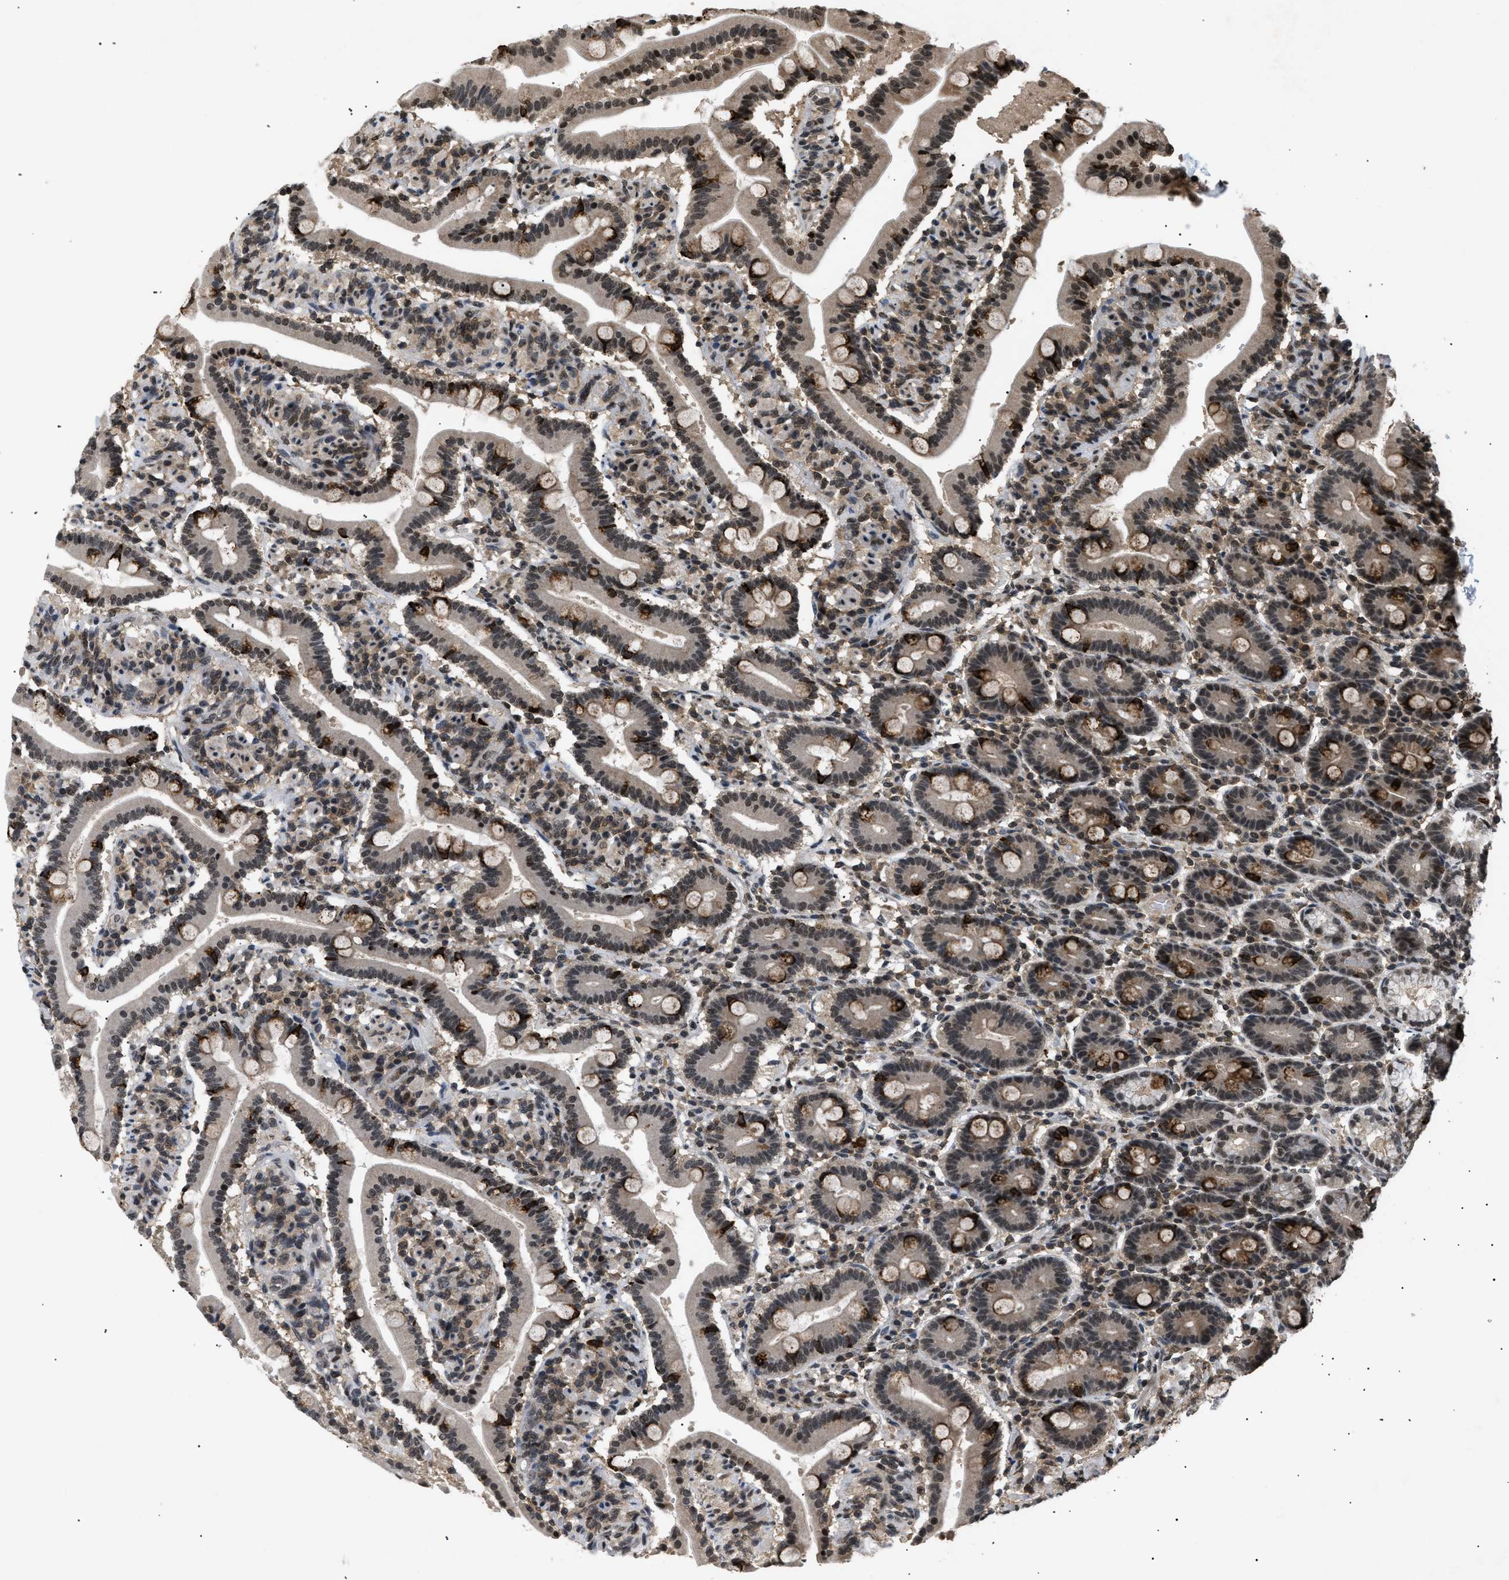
{"staining": {"intensity": "strong", "quantity": "25%-75%", "location": "cytoplasmic/membranous,nuclear"}, "tissue": "duodenum", "cell_type": "Glandular cells", "image_type": "normal", "snomed": [{"axis": "morphology", "description": "Normal tissue, NOS"}, {"axis": "topography", "description": "Duodenum"}], "caption": "Immunohistochemical staining of normal duodenum shows 25%-75% levels of strong cytoplasmic/membranous,nuclear protein expression in about 25%-75% of glandular cells.", "gene": "RBM5", "patient": {"sex": "male", "age": 54}}